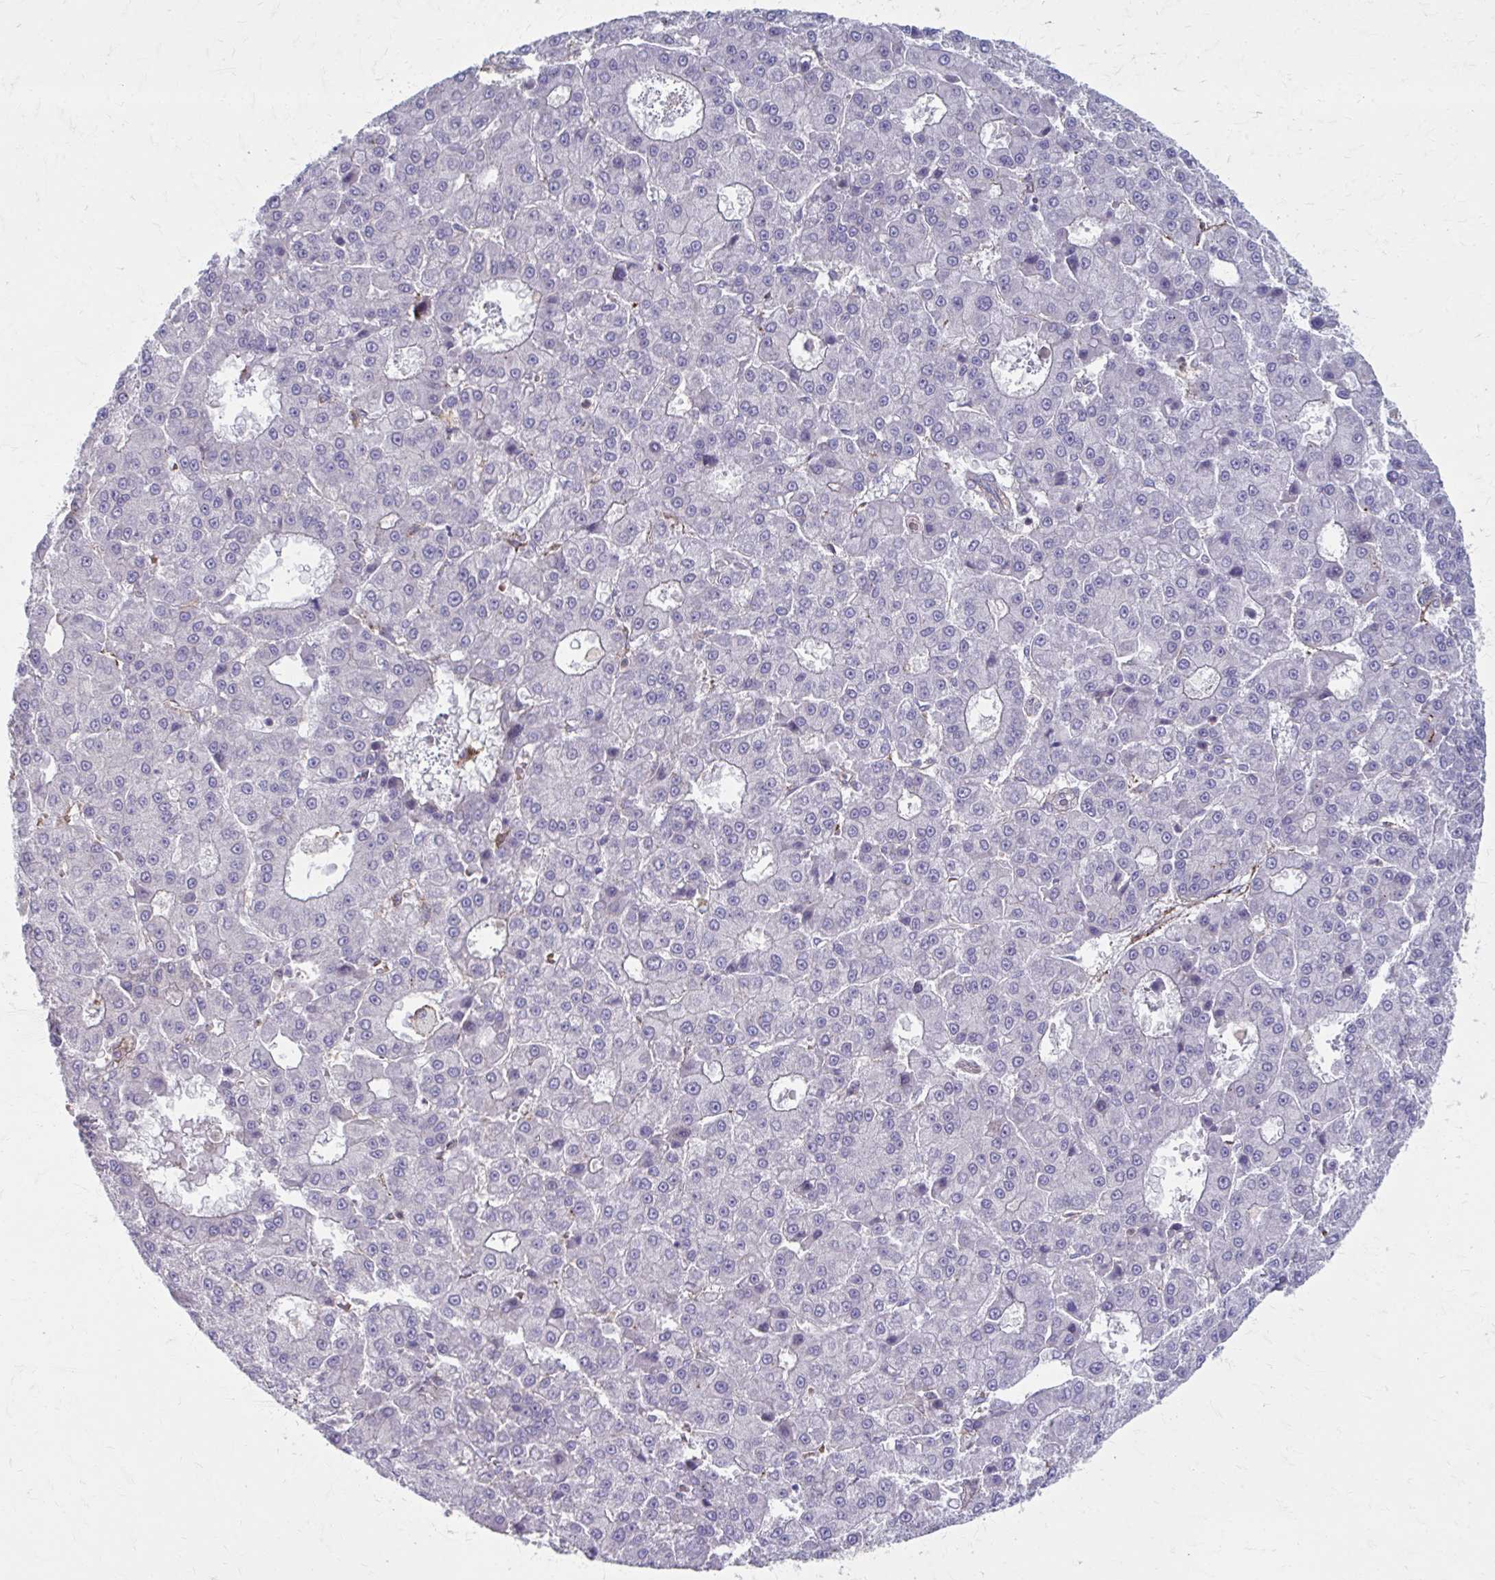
{"staining": {"intensity": "negative", "quantity": "none", "location": "none"}, "tissue": "liver cancer", "cell_type": "Tumor cells", "image_type": "cancer", "snomed": [{"axis": "morphology", "description": "Carcinoma, Hepatocellular, NOS"}, {"axis": "topography", "description": "Liver"}], "caption": "A photomicrograph of liver cancer stained for a protein displays no brown staining in tumor cells. (Brightfield microscopy of DAB (3,3'-diaminobenzidine) immunohistochemistry at high magnification).", "gene": "MMP14", "patient": {"sex": "male", "age": 70}}